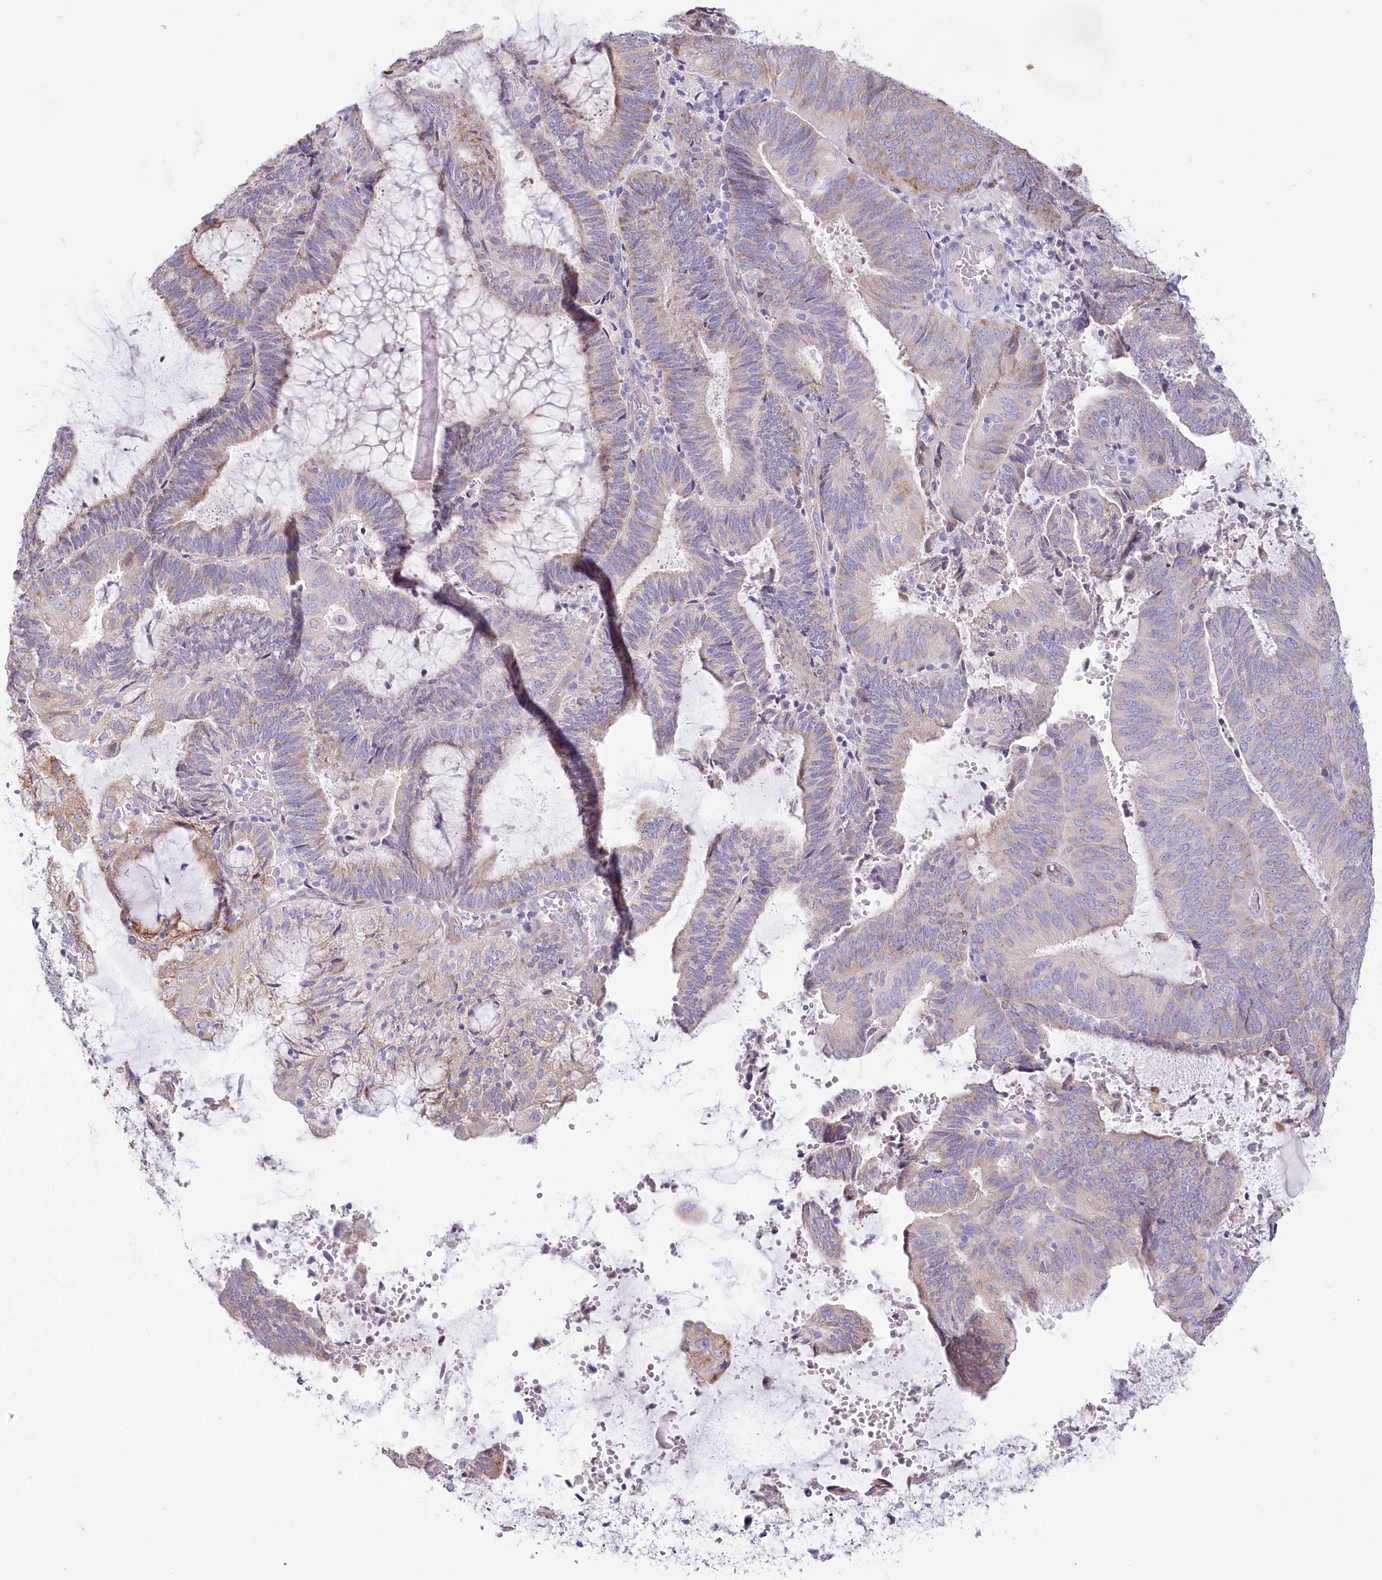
{"staining": {"intensity": "negative", "quantity": "none", "location": "none"}, "tissue": "endometrial cancer", "cell_type": "Tumor cells", "image_type": "cancer", "snomed": [{"axis": "morphology", "description": "Adenocarcinoma, NOS"}, {"axis": "topography", "description": "Endometrium"}], "caption": "DAB immunohistochemical staining of endometrial adenocarcinoma displays no significant expression in tumor cells.", "gene": "STT3B", "patient": {"sex": "female", "age": 81}}